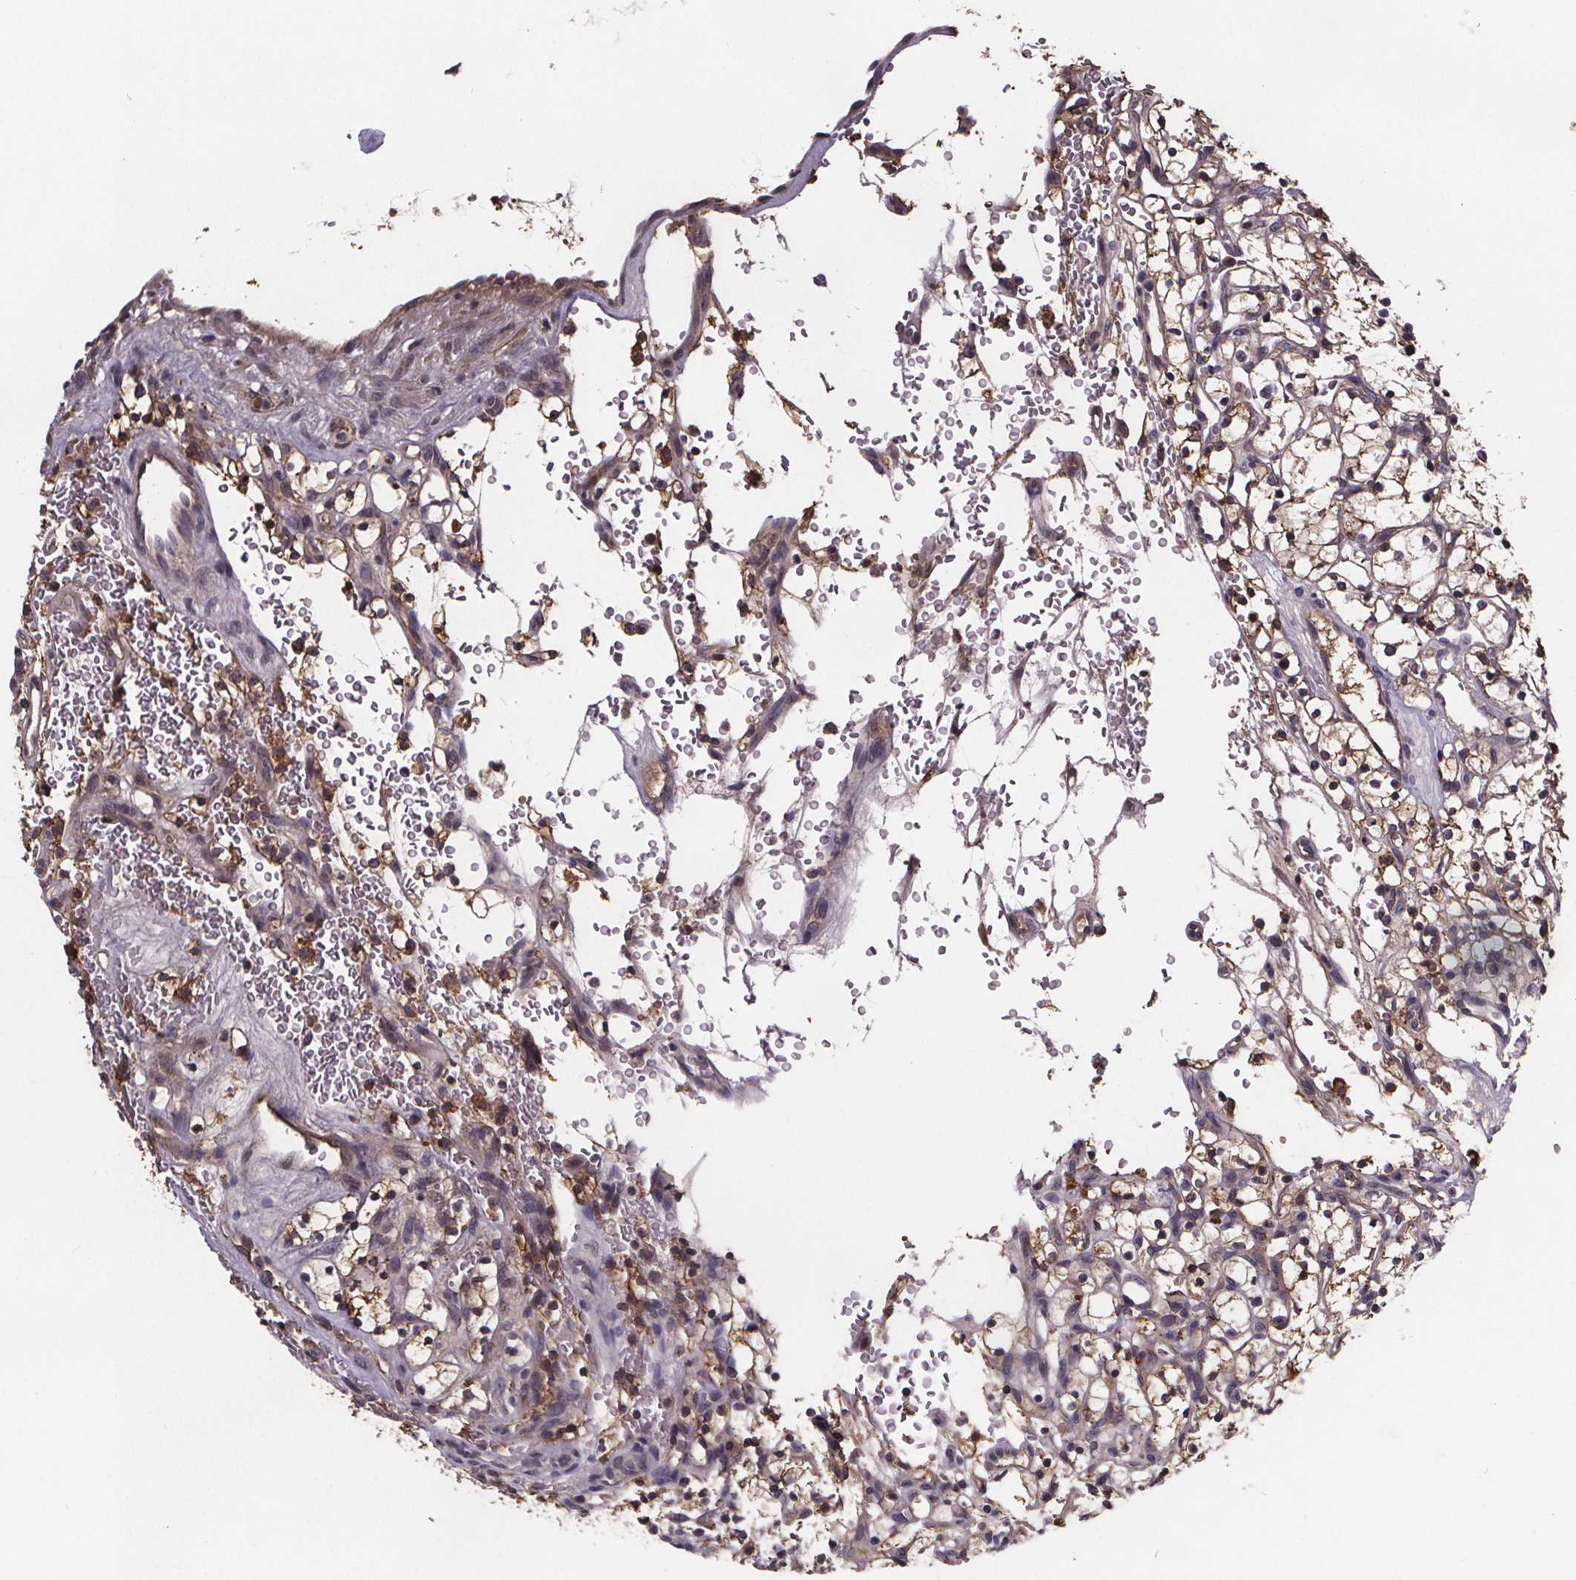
{"staining": {"intensity": "negative", "quantity": "none", "location": "none"}, "tissue": "renal cancer", "cell_type": "Tumor cells", "image_type": "cancer", "snomed": [{"axis": "morphology", "description": "Adenocarcinoma, NOS"}, {"axis": "topography", "description": "Kidney"}], "caption": "DAB immunohistochemical staining of renal cancer (adenocarcinoma) demonstrates no significant positivity in tumor cells.", "gene": "FASTKD3", "patient": {"sex": "female", "age": 64}}